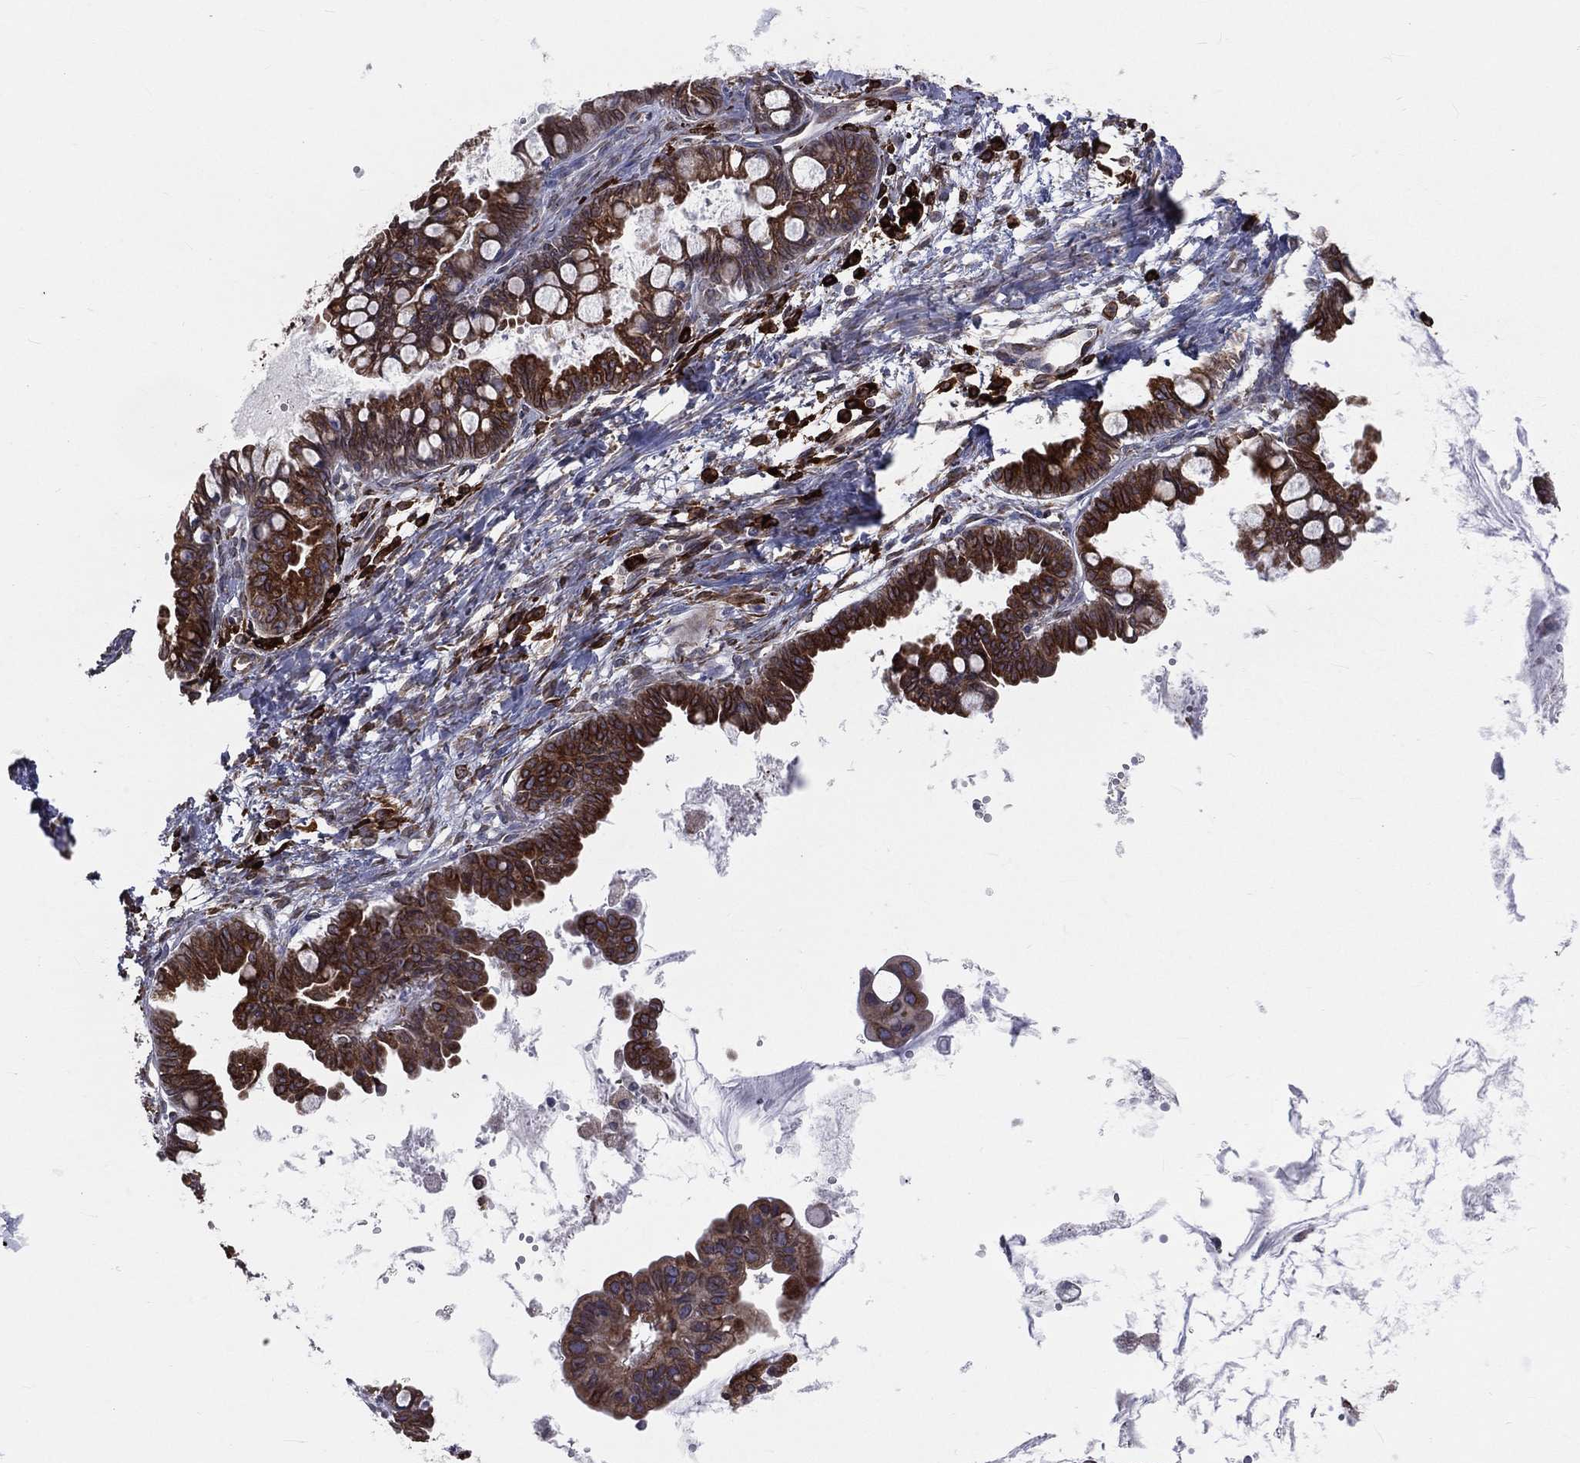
{"staining": {"intensity": "moderate", "quantity": ">75%", "location": "cytoplasmic/membranous"}, "tissue": "ovarian cancer", "cell_type": "Tumor cells", "image_type": "cancer", "snomed": [{"axis": "morphology", "description": "Cystadenocarcinoma, mucinous, NOS"}, {"axis": "topography", "description": "Ovary"}], "caption": "DAB immunohistochemical staining of human ovarian mucinous cystadenocarcinoma reveals moderate cytoplasmic/membranous protein positivity in approximately >75% of tumor cells. Nuclei are stained in blue.", "gene": "PGRMC1", "patient": {"sex": "female", "age": 63}}